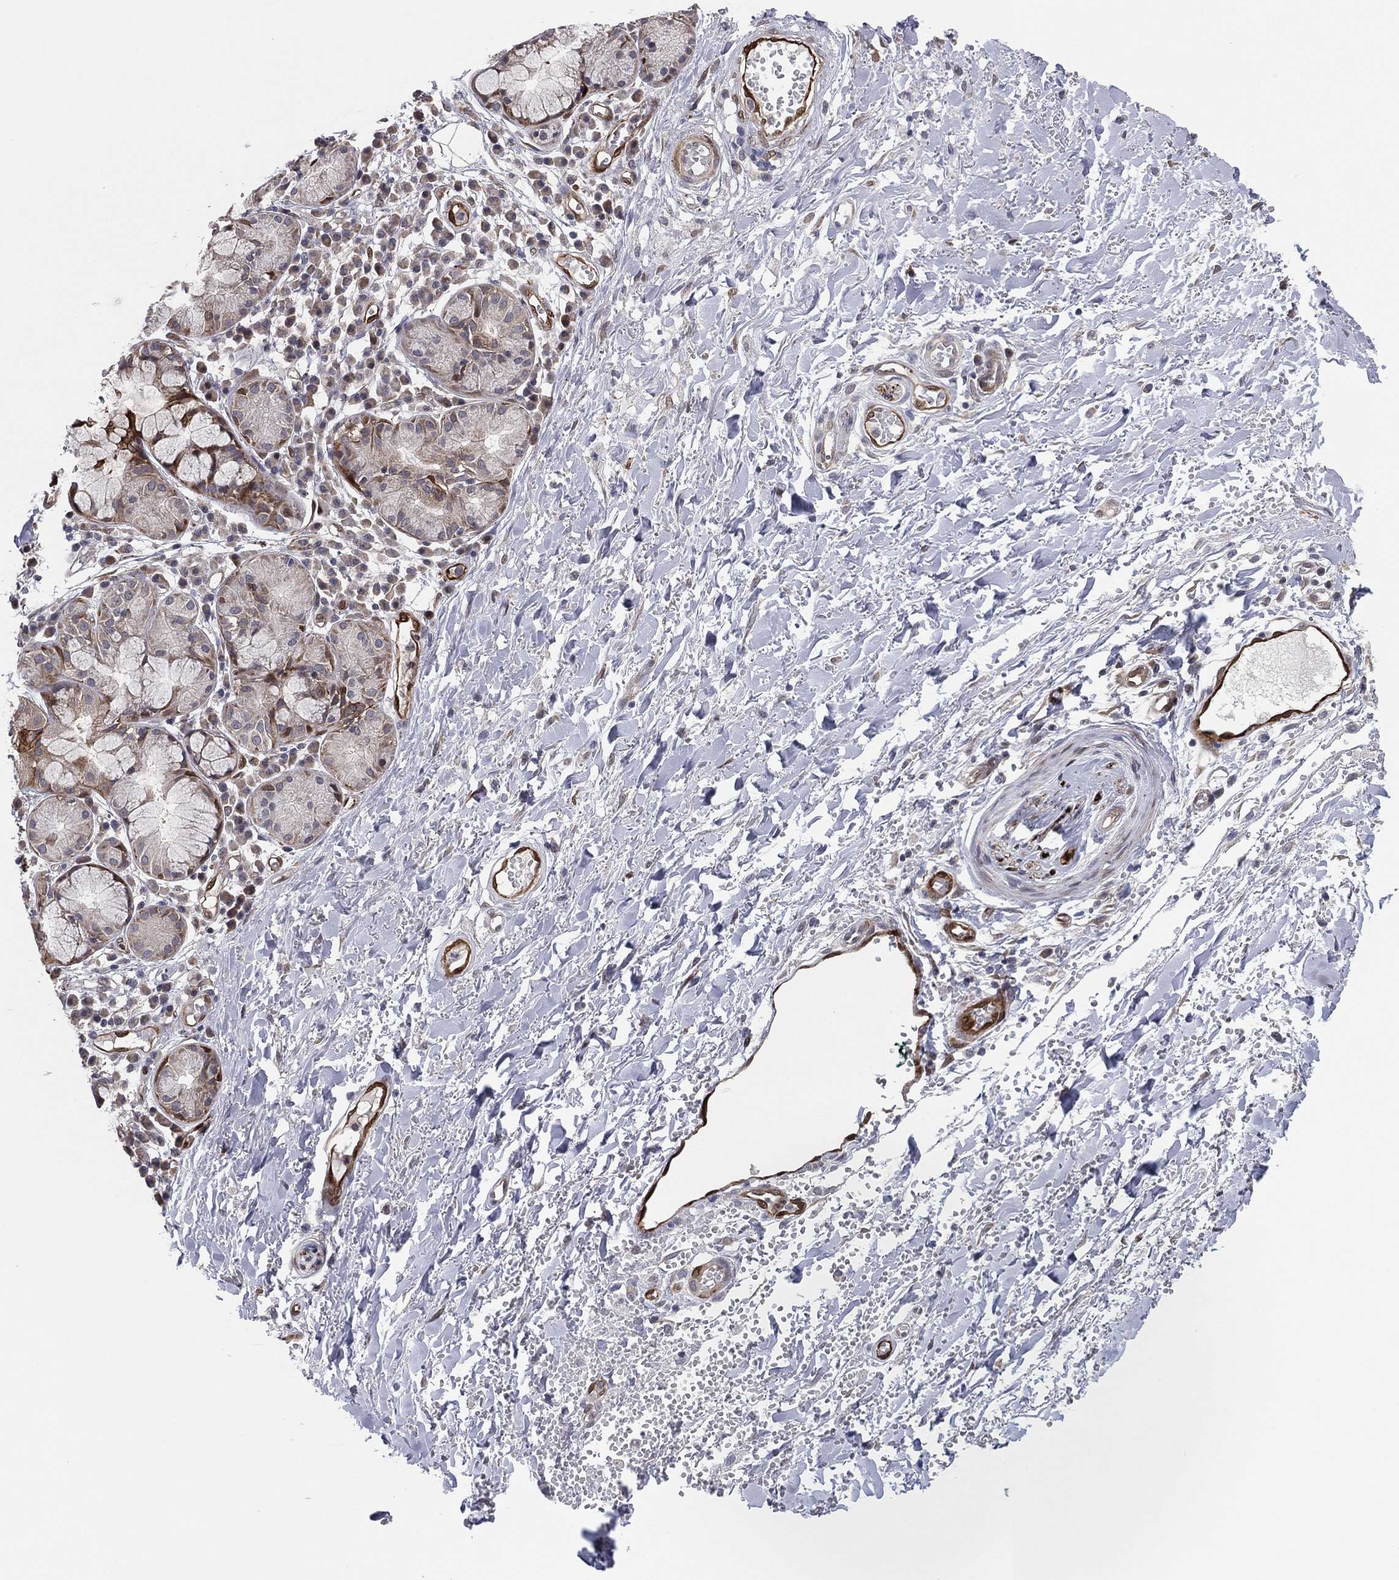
{"staining": {"intensity": "negative", "quantity": "none", "location": "none"}, "tissue": "soft tissue", "cell_type": "Fibroblasts", "image_type": "normal", "snomed": [{"axis": "morphology", "description": "Normal tissue, NOS"}, {"axis": "topography", "description": "Cartilage tissue"}], "caption": "High power microscopy micrograph of an immunohistochemistry micrograph of normal soft tissue, revealing no significant expression in fibroblasts.", "gene": "SNCG", "patient": {"sex": "male", "age": 81}}